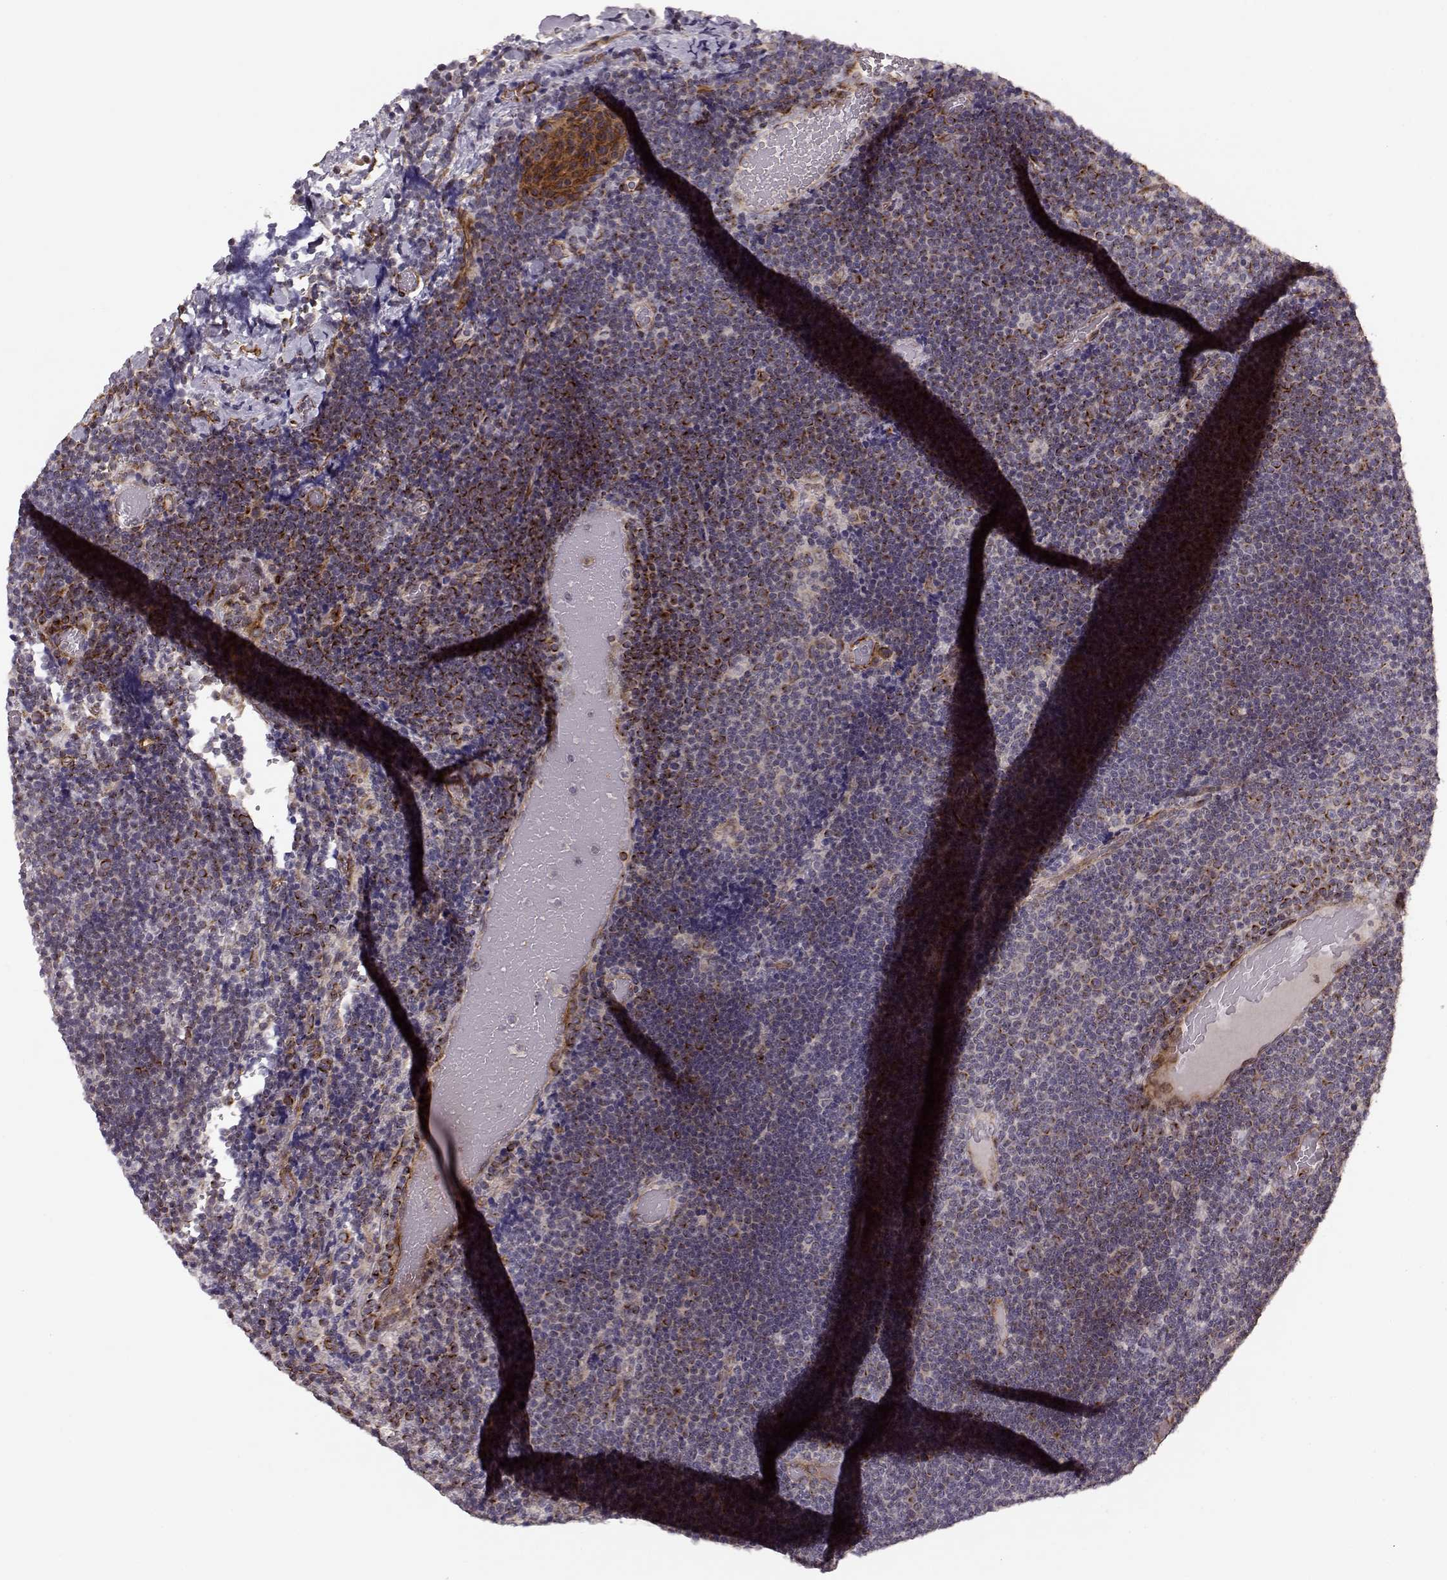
{"staining": {"intensity": "weak", "quantity": "25%-75%", "location": "cytoplasmic/membranous"}, "tissue": "lymphoma", "cell_type": "Tumor cells", "image_type": "cancer", "snomed": [{"axis": "morphology", "description": "Malignant lymphoma, non-Hodgkin's type, Low grade"}, {"axis": "topography", "description": "Brain"}], "caption": "An immunohistochemistry (IHC) photomicrograph of neoplastic tissue is shown. Protein staining in brown shows weak cytoplasmic/membranous positivity in malignant lymphoma, non-Hodgkin's type (low-grade) within tumor cells. (DAB (3,3'-diaminobenzidine) IHC, brown staining for protein, blue staining for nuclei).", "gene": "MTR", "patient": {"sex": "female", "age": 66}}